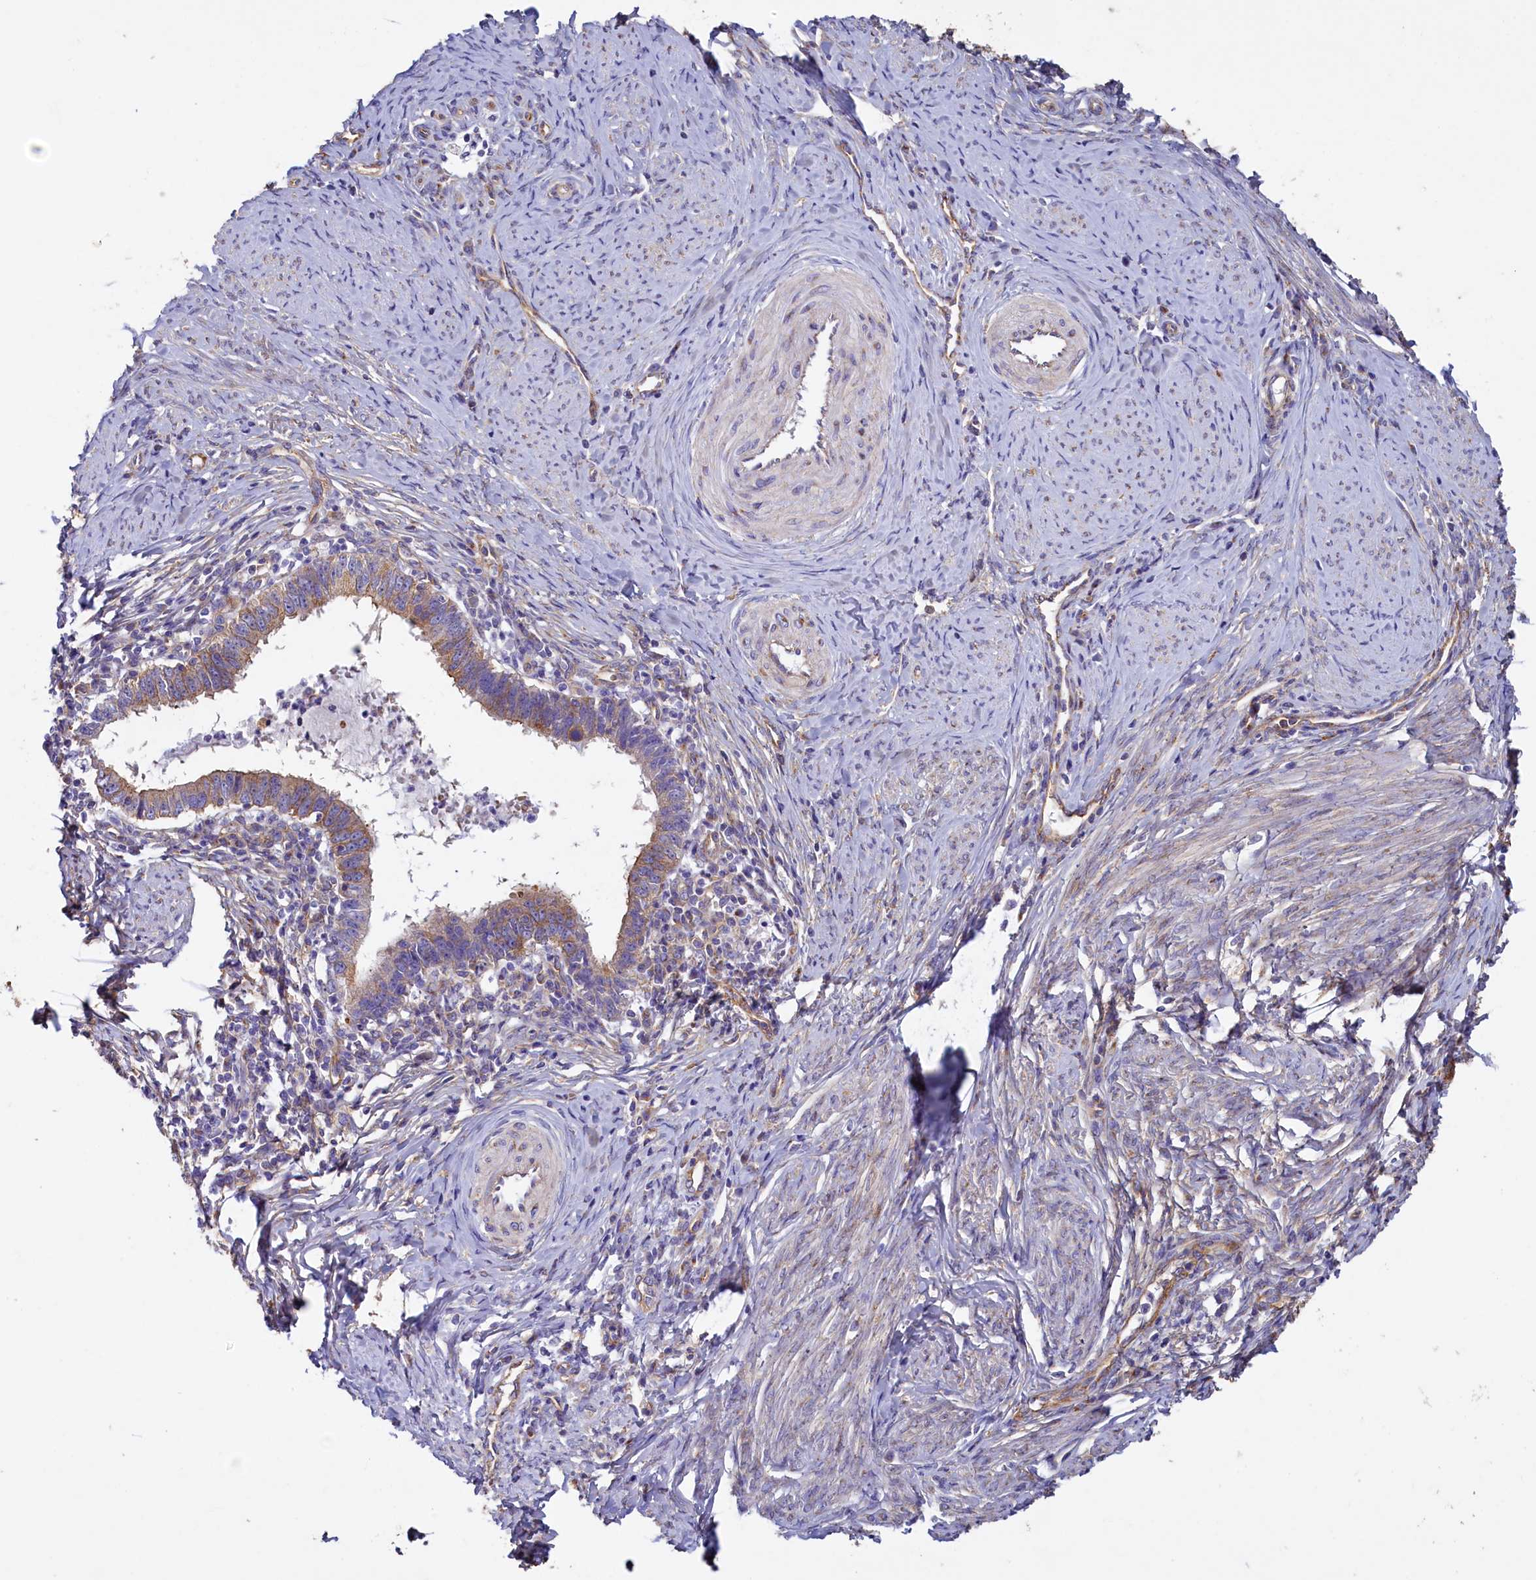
{"staining": {"intensity": "moderate", "quantity": ">75%", "location": "cytoplasmic/membranous"}, "tissue": "cervical cancer", "cell_type": "Tumor cells", "image_type": "cancer", "snomed": [{"axis": "morphology", "description": "Adenocarcinoma, NOS"}, {"axis": "topography", "description": "Cervix"}], "caption": "Brown immunohistochemical staining in adenocarcinoma (cervical) reveals moderate cytoplasmic/membranous expression in about >75% of tumor cells.", "gene": "GPR21", "patient": {"sex": "female", "age": 36}}